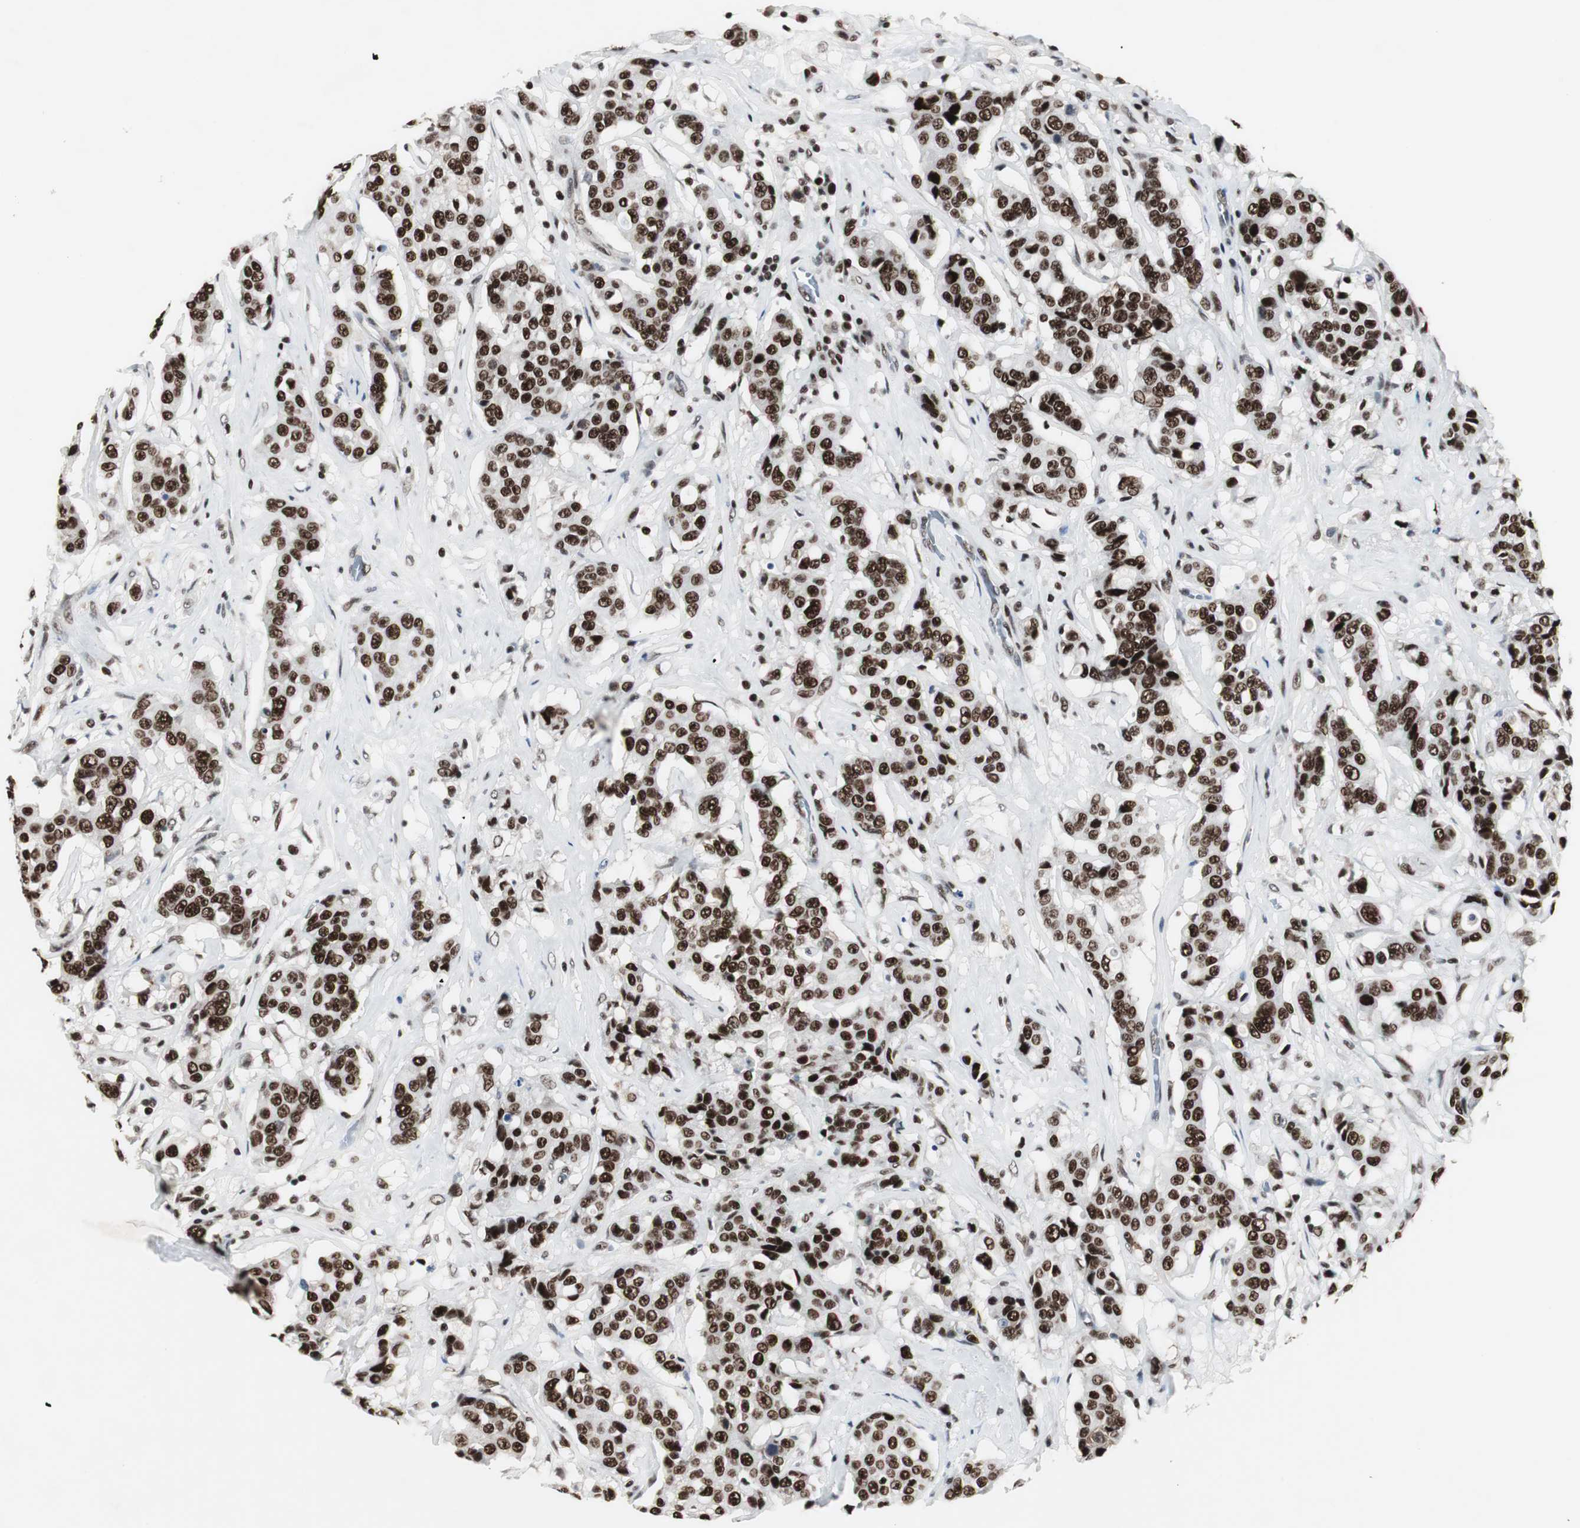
{"staining": {"intensity": "strong", "quantity": ">75%", "location": "nuclear"}, "tissue": "breast cancer", "cell_type": "Tumor cells", "image_type": "cancer", "snomed": [{"axis": "morphology", "description": "Duct carcinoma"}, {"axis": "topography", "description": "Breast"}], "caption": "Immunohistochemistry (IHC) photomicrograph of neoplastic tissue: human breast intraductal carcinoma stained using immunohistochemistry (IHC) exhibits high levels of strong protein expression localized specifically in the nuclear of tumor cells, appearing as a nuclear brown color.", "gene": "RAD9A", "patient": {"sex": "female", "age": 27}}